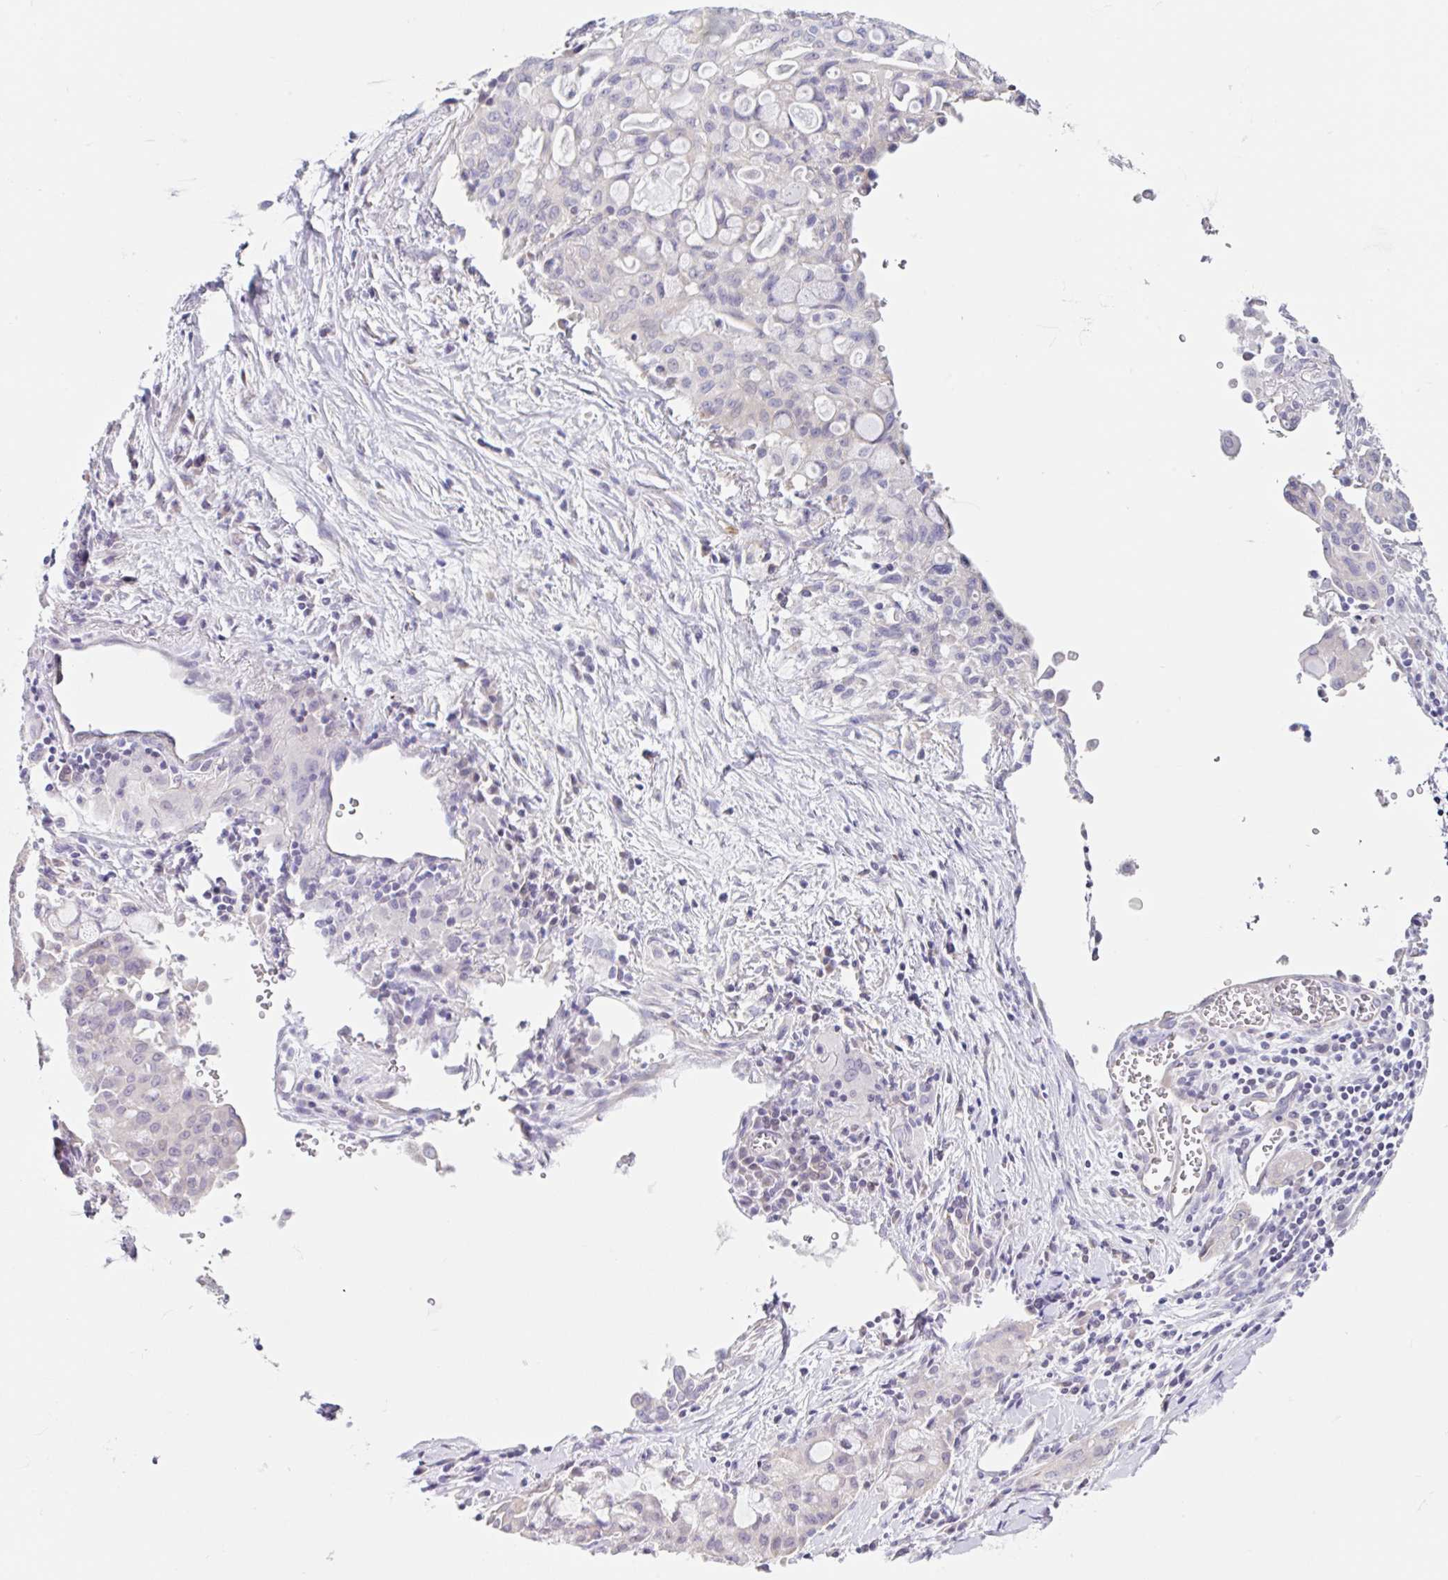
{"staining": {"intensity": "negative", "quantity": "none", "location": "none"}, "tissue": "lung cancer", "cell_type": "Tumor cells", "image_type": "cancer", "snomed": [{"axis": "morphology", "description": "Adenocarcinoma, NOS"}, {"axis": "topography", "description": "Lung"}], "caption": "A micrograph of human lung cancer is negative for staining in tumor cells. The staining was performed using DAB (3,3'-diaminobenzidine) to visualize the protein expression in brown, while the nuclei were stained in blue with hematoxylin (Magnification: 20x).", "gene": "DCAF17", "patient": {"sex": "female", "age": 44}}